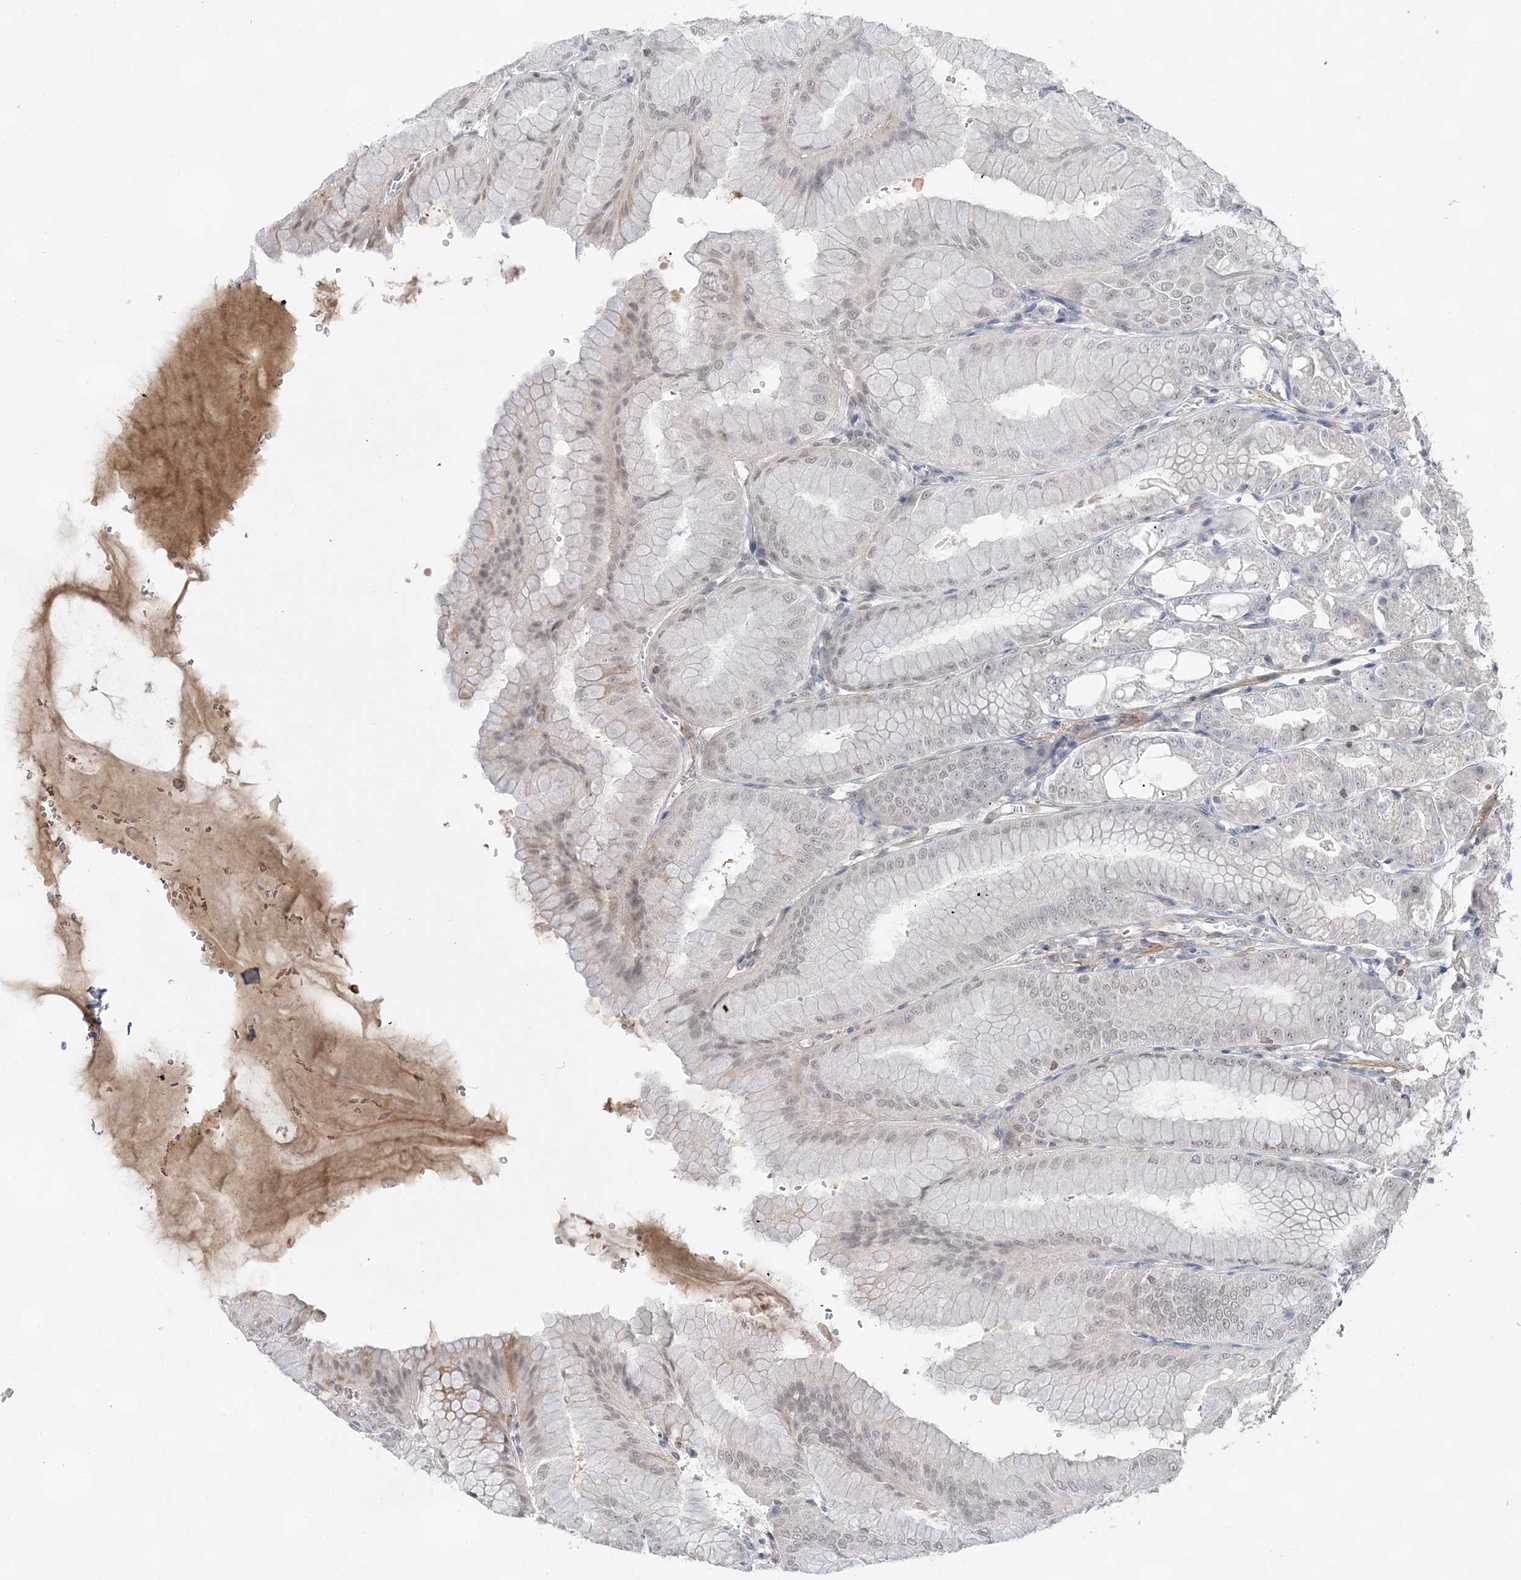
{"staining": {"intensity": "weak", "quantity": "25%-75%", "location": "nuclear"}, "tissue": "stomach", "cell_type": "Glandular cells", "image_type": "normal", "snomed": [{"axis": "morphology", "description": "Normal tissue, NOS"}, {"axis": "topography", "description": "Stomach, lower"}], "caption": "Immunohistochemistry image of benign stomach stained for a protein (brown), which shows low levels of weak nuclear expression in about 25%-75% of glandular cells.", "gene": "TMEM132B", "patient": {"sex": "male", "age": 71}}